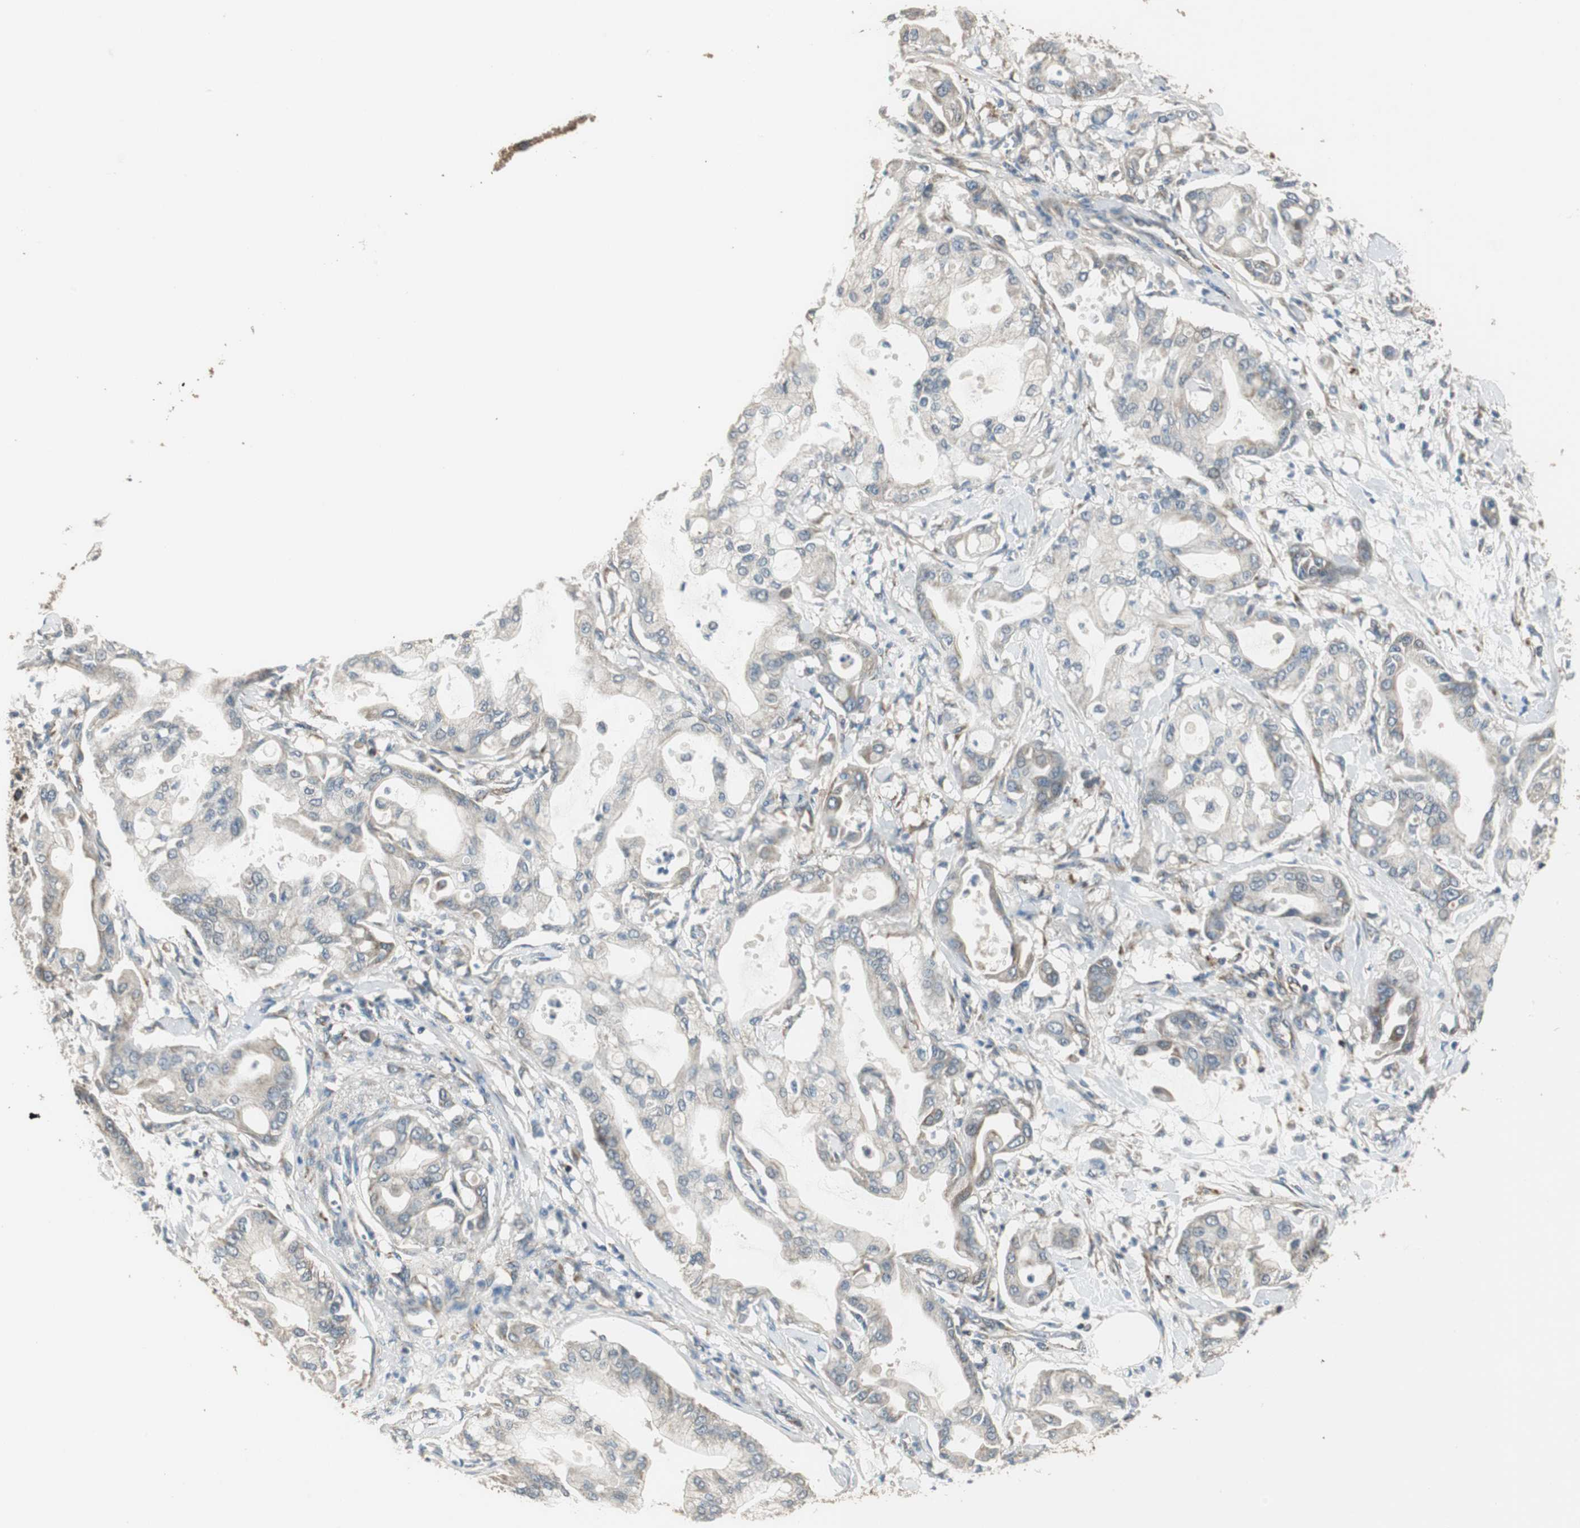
{"staining": {"intensity": "weak", "quantity": "<25%", "location": "cytoplasmic/membranous"}, "tissue": "pancreatic cancer", "cell_type": "Tumor cells", "image_type": "cancer", "snomed": [{"axis": "morphology", "description": "Adenocarcinoma, NOS"}, {"axis": "morphology", "description": "Adenocarcinoma, metastatic, NOS"}, {"axis": "topography", "description": "Lymph node"}, {"axis": "topography", "description": "Pancreas"}, {"axis": "topography", "description": "Duodenum"}], "caption": "Tumor cells are negative for brown protein staining in pancreatic cancer. The staining was performed using DAB to visualize the protein expression in brown, while the nuclei were stained in blue with hematoxylin (Magnification: 20x).", "gene": "MSTO1", "patient": {"sex": "female", "age": 64}}